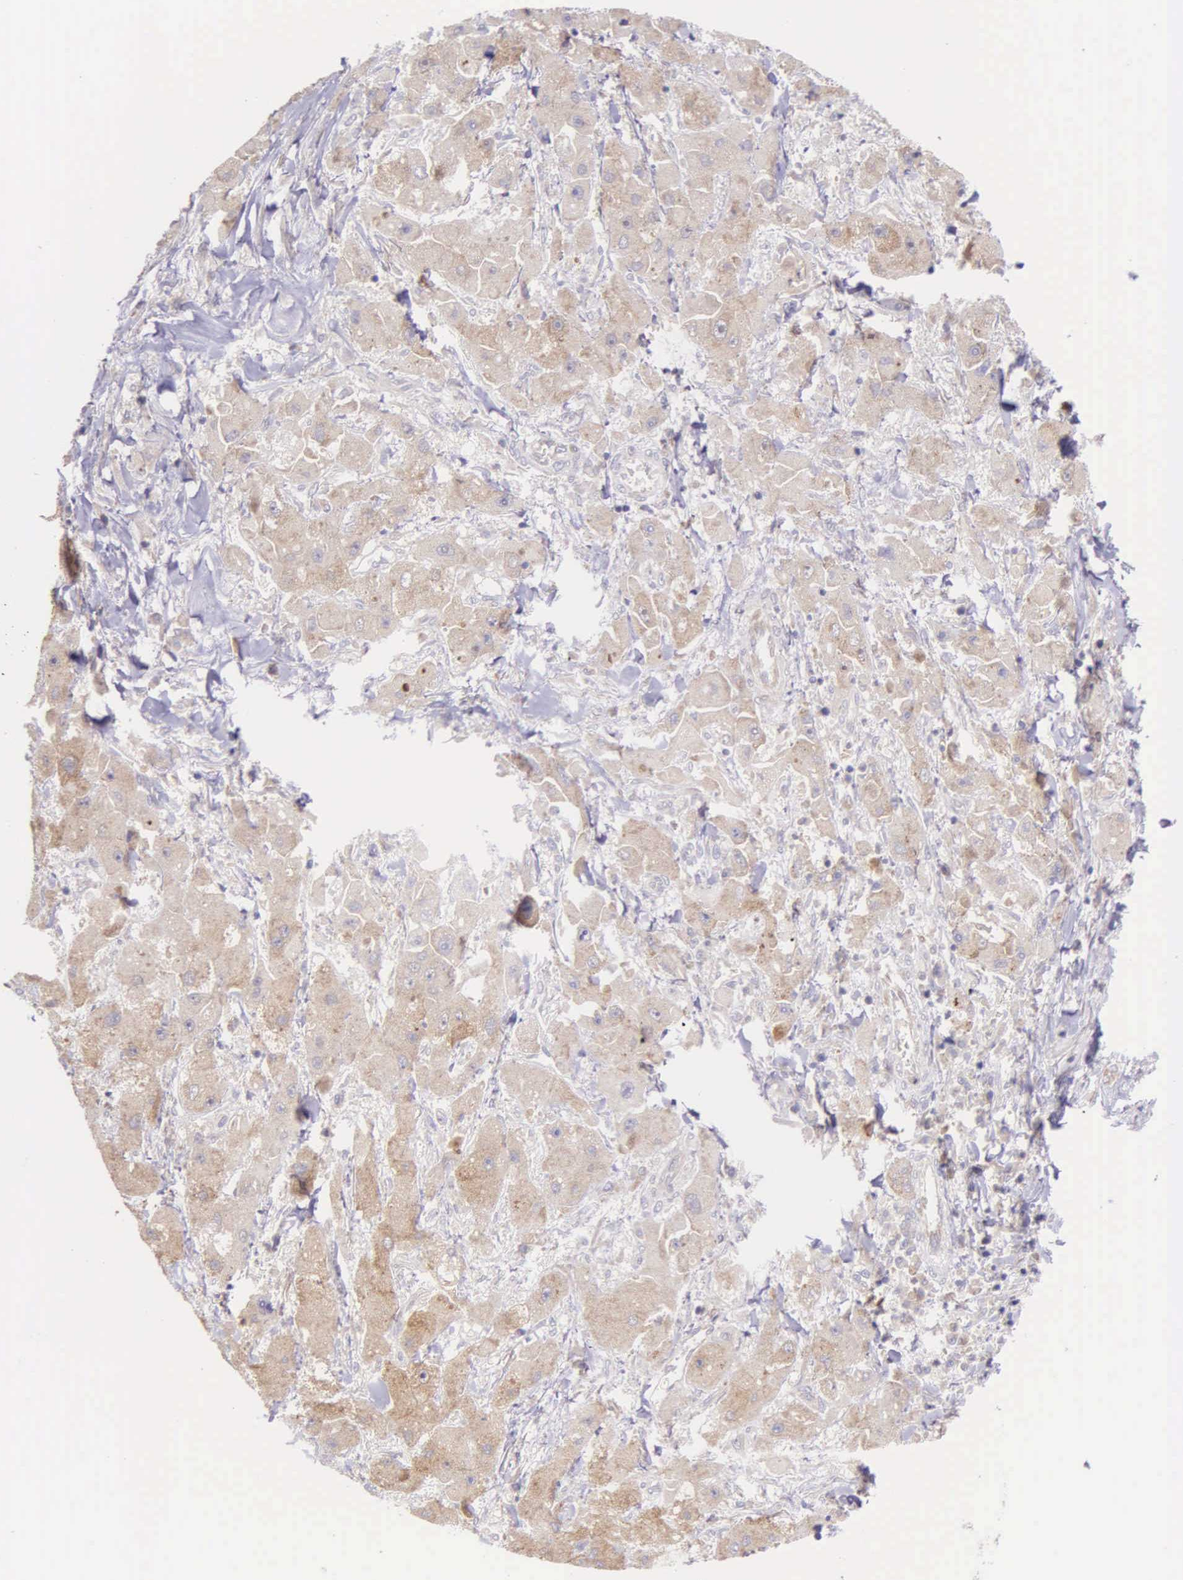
{"staining": {"intensity": "weak", "quantity": ">75%", "location": "cytoplasmic/membranous"}, "tissue": "liver cancer", "cell_type": "Tumor cells", "image_type": "cancer", "snomed": [{"axis": "morphology", "description": "Carcinoma, Hepatocellular, NOS"}, {"axis": "topography", "description": "Liver"}], "caption": "The image reveals immunohistochemical staining of liver cancer (hepatocellular carcinoma). There is weak cytoplasmic/membranous expression is present in approximately >75% of tumor cells.", "gene": "NSDHL", "patient": {"sex": "male", "age": 24}}